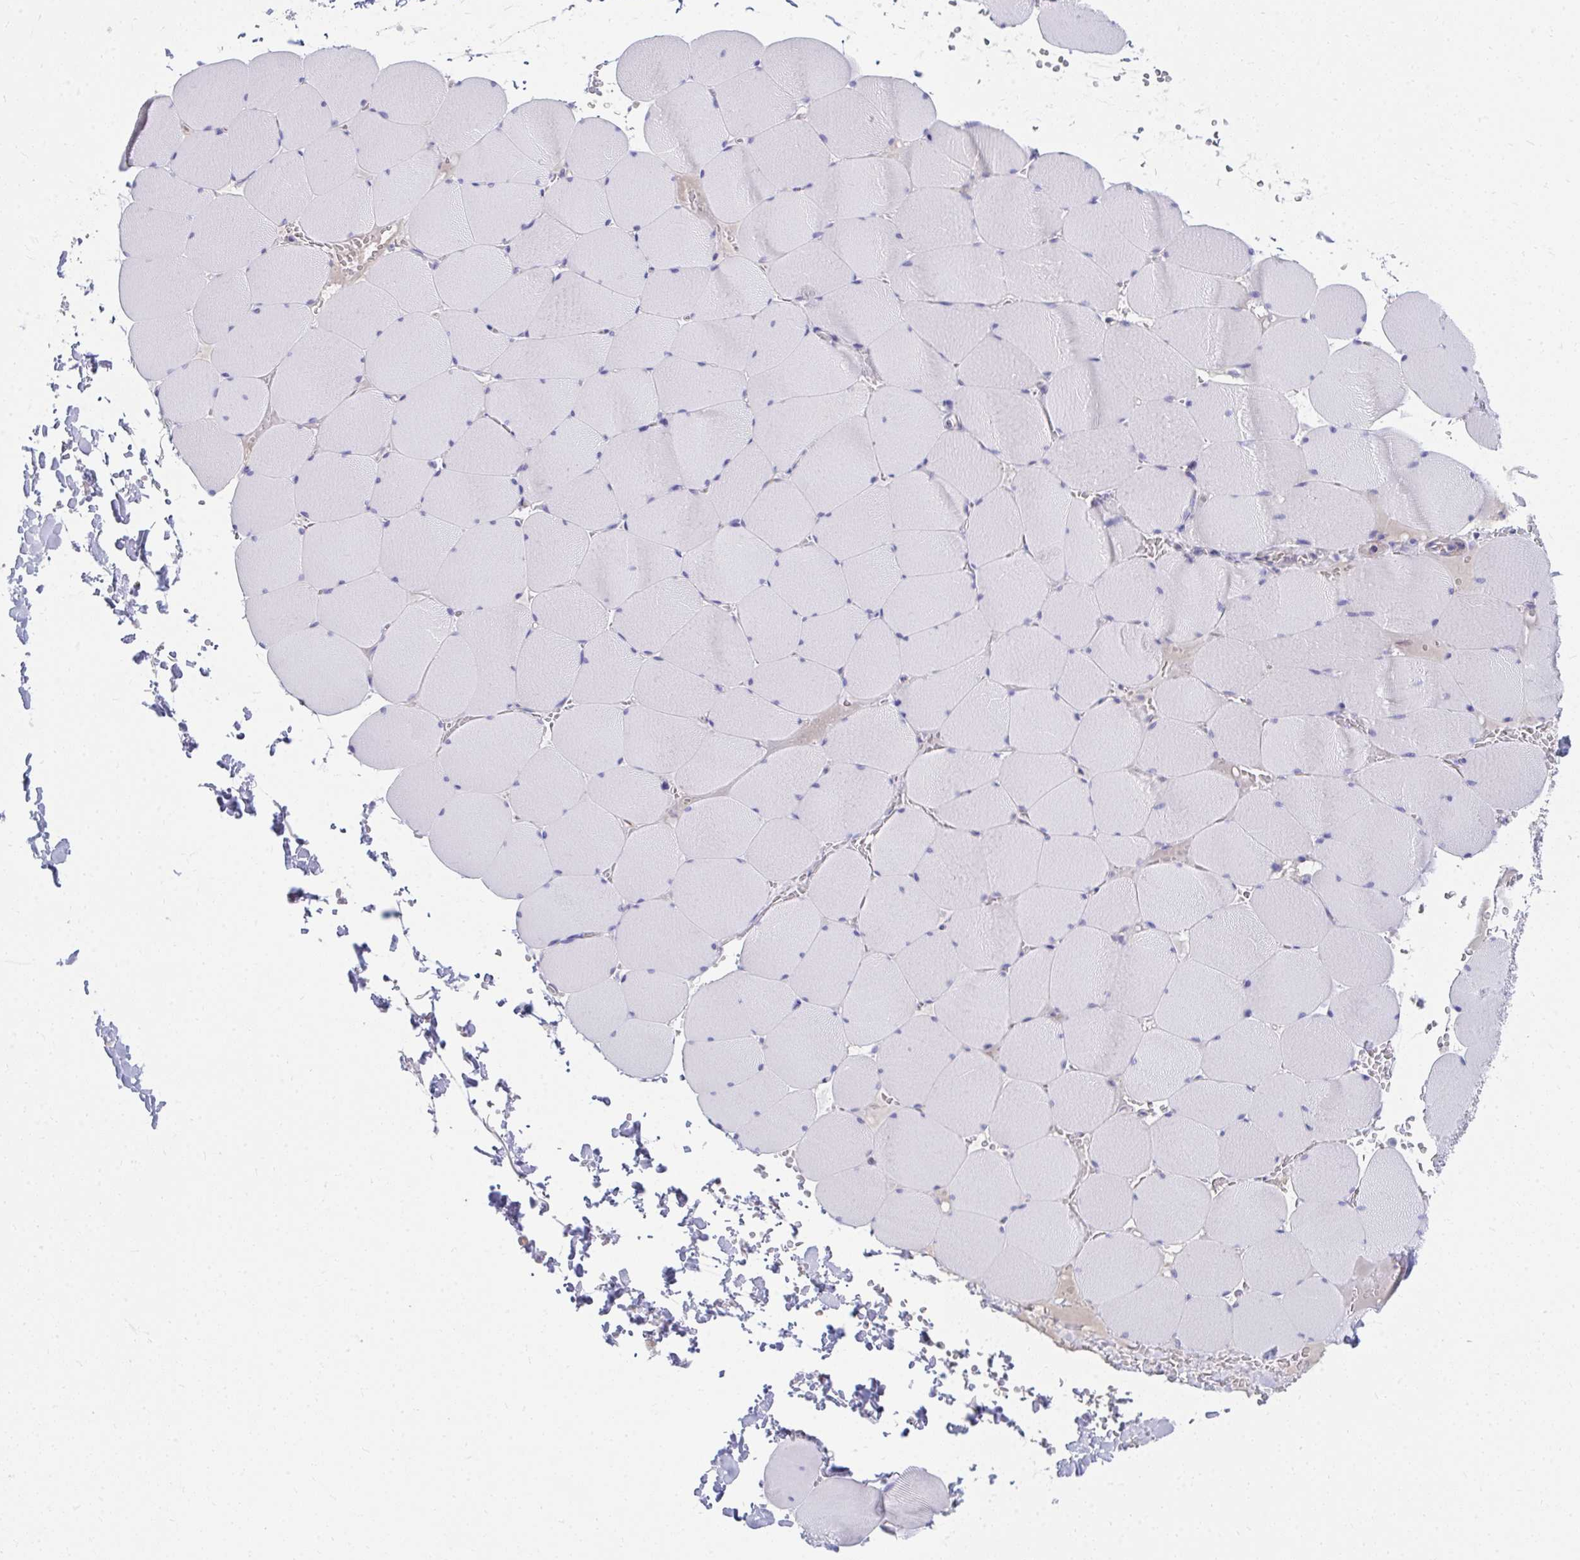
{"staining": {"intensity": "negative", "quantity": "none", "location": "none"}, "tissue": "skeletal muscle", "cell_type": "Myocytes", "image_type": "normal", "snomed": [{"axis": "morphology", "description": "Normal tissue, NOS"}, {"axis": "topography", "description": "Skeletal muscle"}, {"axis": "topography", "description": "Head-Neck"}], "caption": "A high-resolution photomicrograph shows IHC staining of normal skeletal muscle, which exhibits no significant staining in myocytes. (DAB (3,3'-diaminobenzidine) immunohistochemistry (IHC), high magnification).", "gene": "LRRC36", "patient": {"sex": "male", "age": 66}}